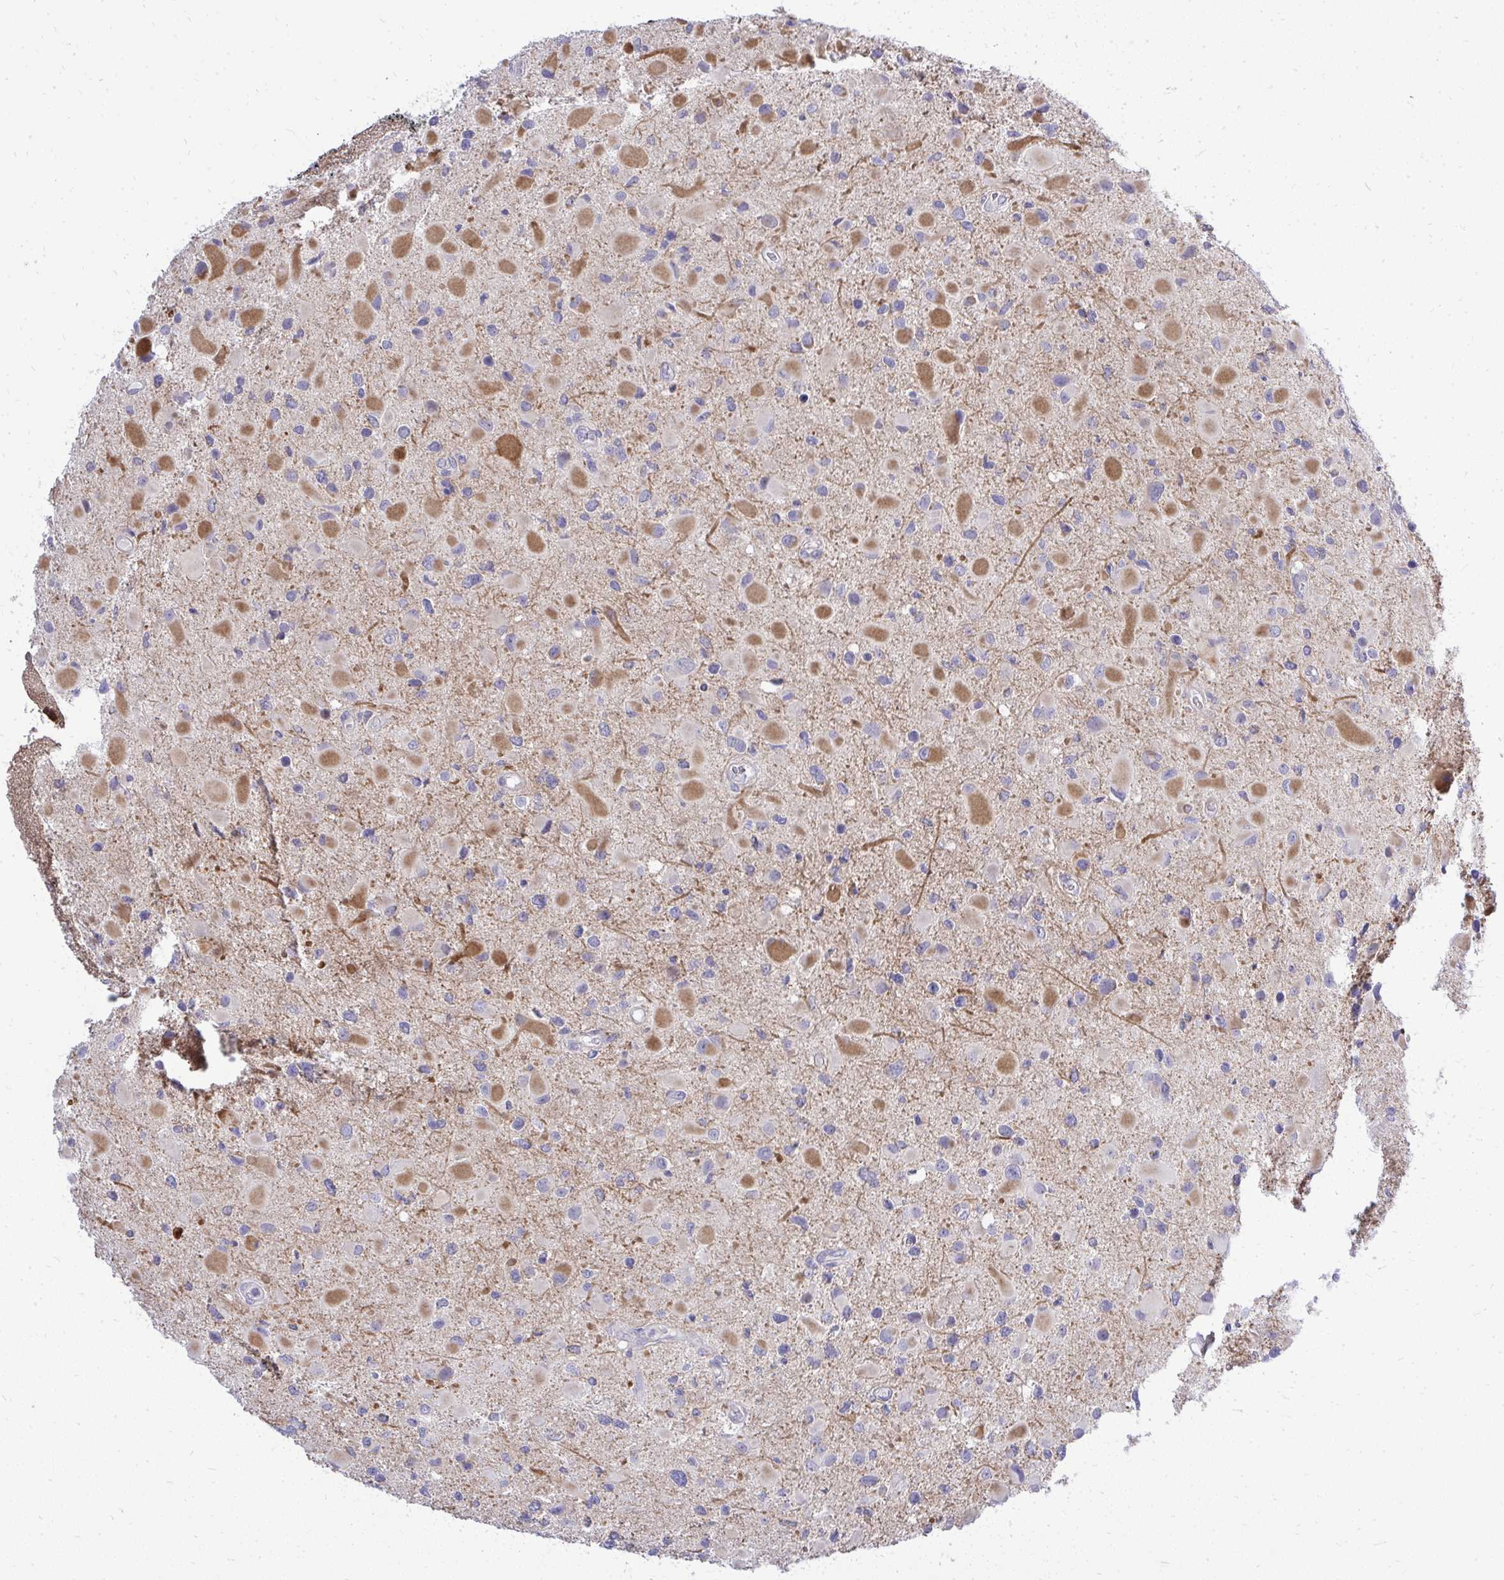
{"staining": {"intensity": "negative", "quantity": "none", "location": "none"}, "tissue": "glioma", "cell_type": "Tumor cells", "image_type": "cancer", "snomed": [{"axis": "morphology", "description": "Glioma, malignant, Low grade"}, {"axis": "topography", "description": "Brain"}], "caption": "Immunohistochemistry (IHC) photomicrograph of glioma stained for a protein (brown), which displays no expression in tumor cells. (DAB (3,3'-diaminobenzidine) IHC visualized using brightfield microscopy, high magnification).", "gene": "OR8D1", "patient": {"sex": "female", "age": 32}}